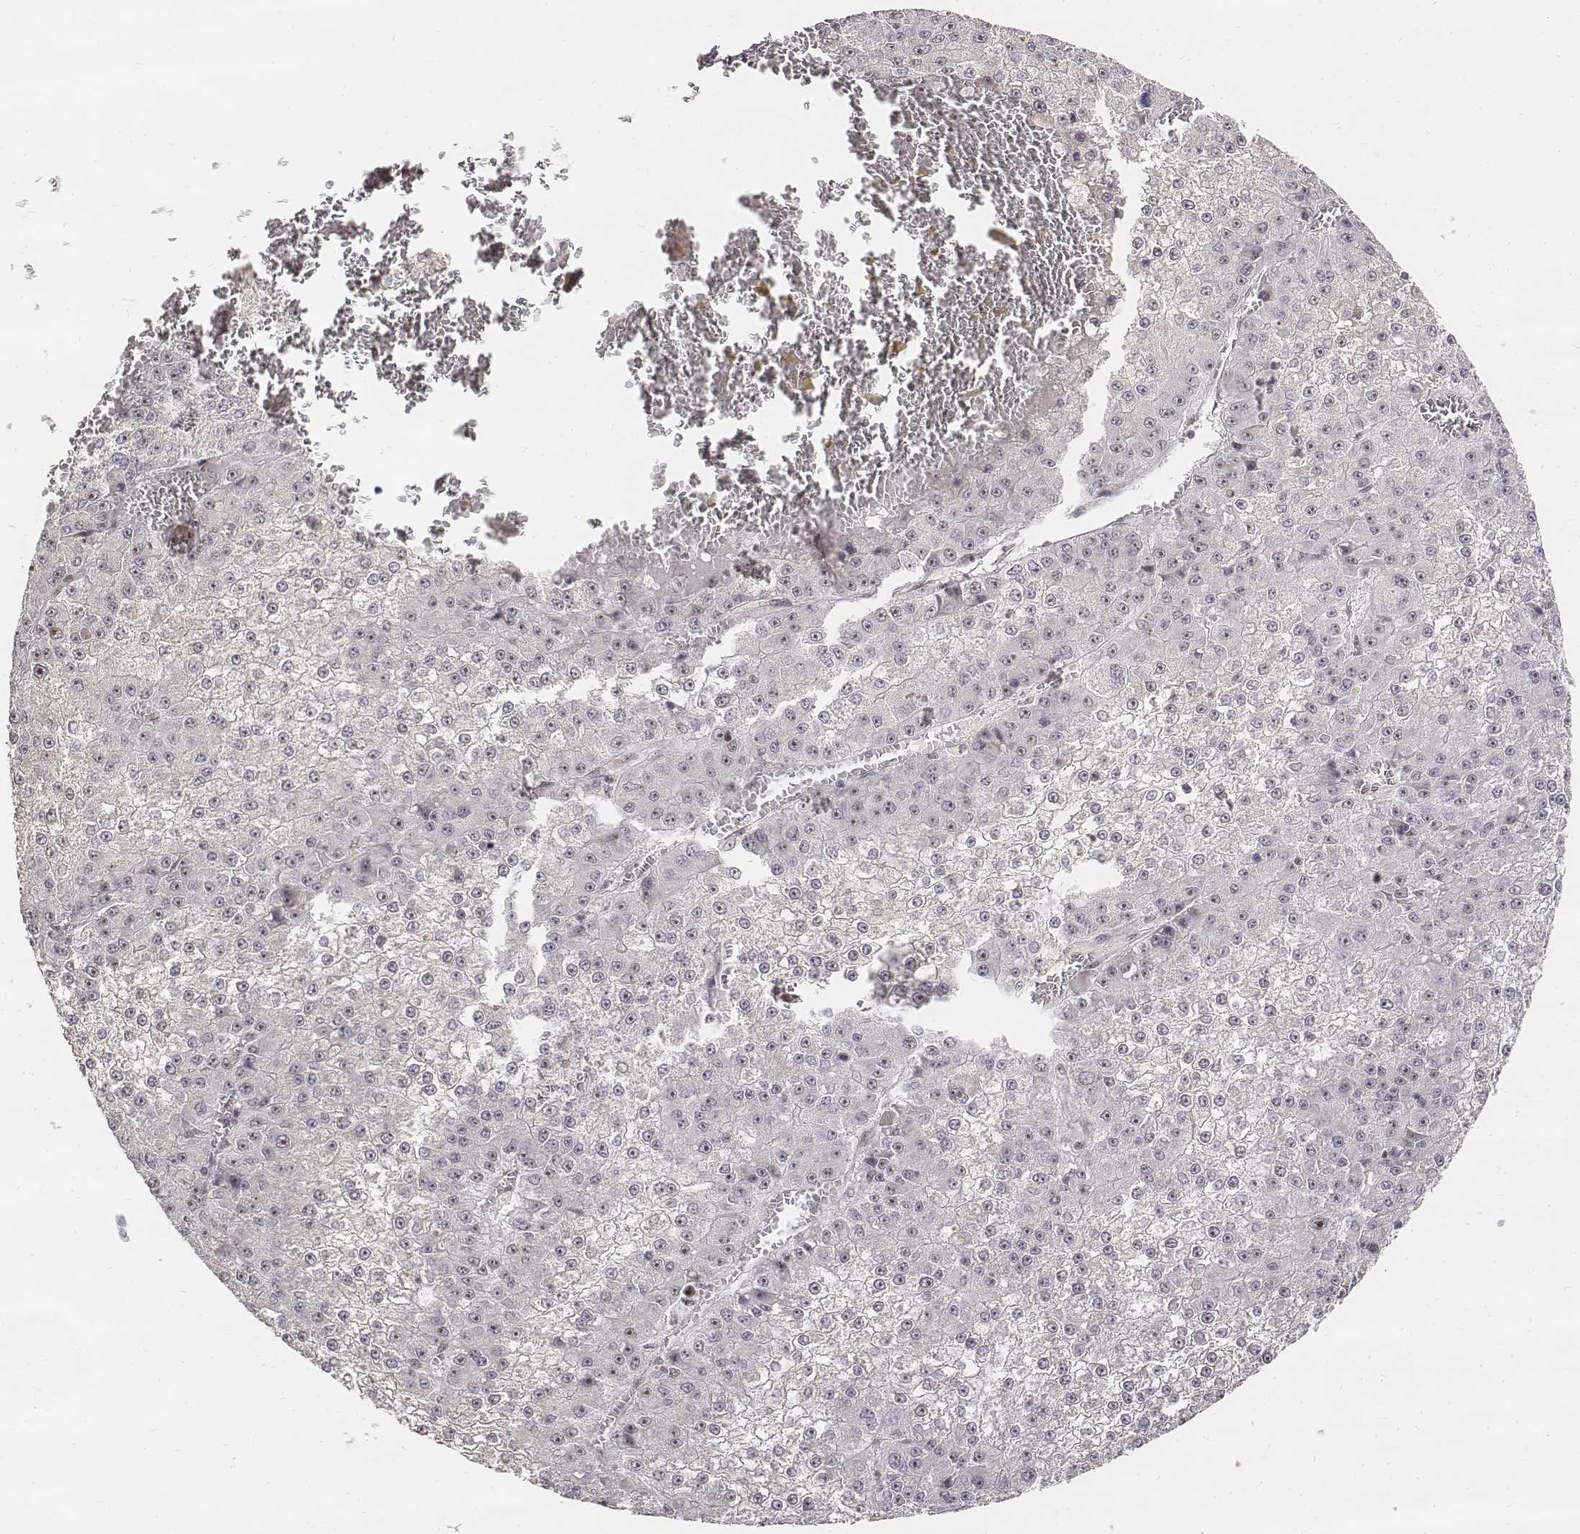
{"staining": {"intensity": "negative", "quantity": "none", "location": "none"}, "tissue": "liver cancer", "cell_type": "Tumor cells", "image_type": "cancer", "snomed": [{"axis": "morphology", "description": "Carcinoma, Hepatocellular, NOS"}, {"axis": "topography", "description": "Liver"}], "caption": "Immunohistochemistry micrograph of neoplastic tissue: human liver hepatocellular carcinoma stained with DAB (3,3'-diaminobenzidine) reveals no significant protein staining in tumor cells.", "gene": "PHF6", "patient": {"sex": "female", "age": 73}}